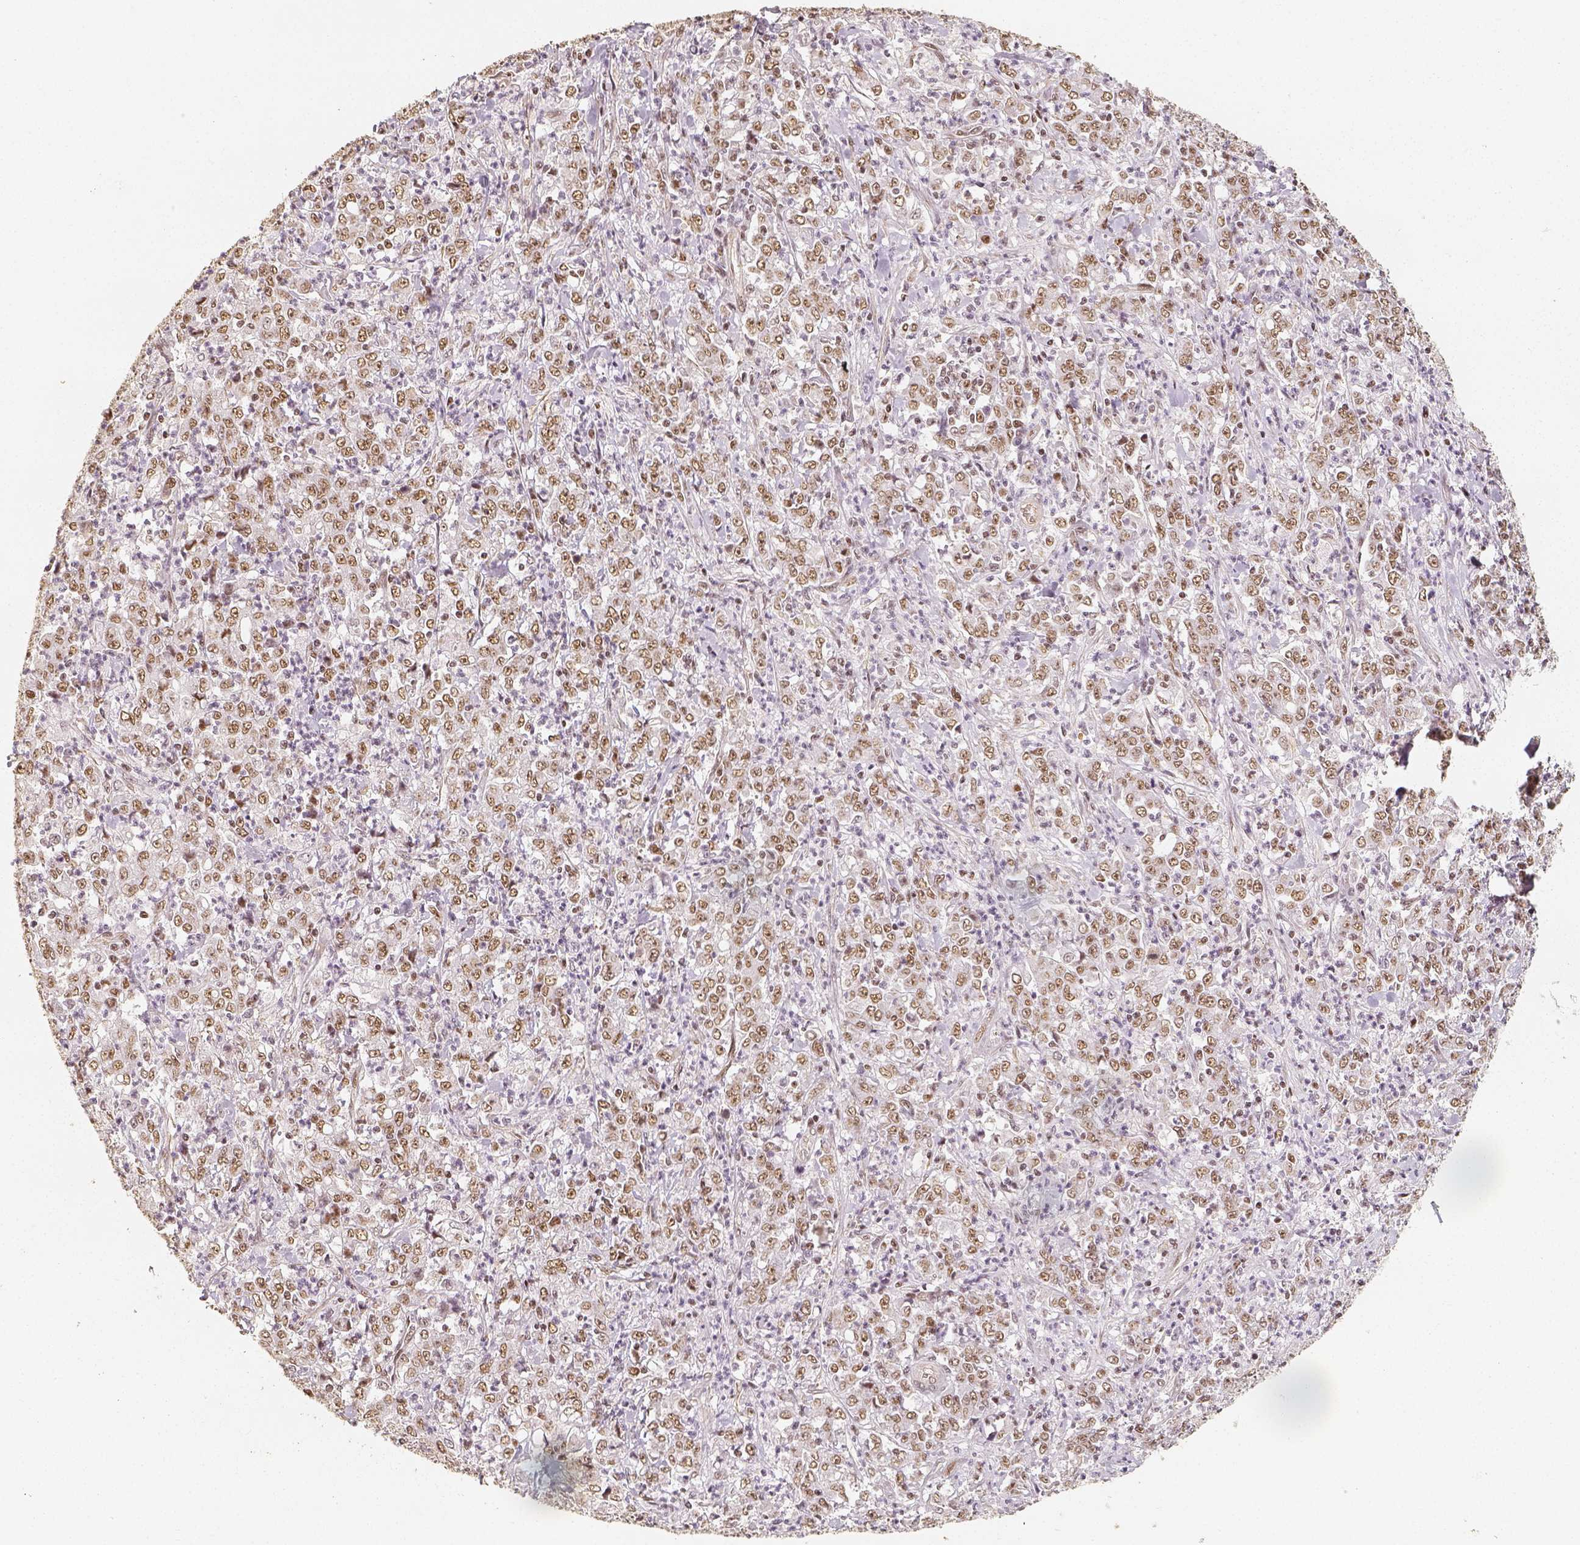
{"staining": {"intensity": "weak", "quantity": ">75%", "location": "nuclear"}, "tissue": "stomach cancer", "cell_type": "Tumor cells", "image_type": "cancer", "snomed": [{"axis": "morphology", "description": "Adenocarcinoma, NOS"}, {"axis": "topography", "description": "Stomach, lower"}], "caption": "Tumor cells reveal low levels of weak nuclear staining in approximately >75% of cells in stomach cancer (adenocarcinoma).", "gene": "HDAC1", "patient": {"sex": "female", "age": 71}}